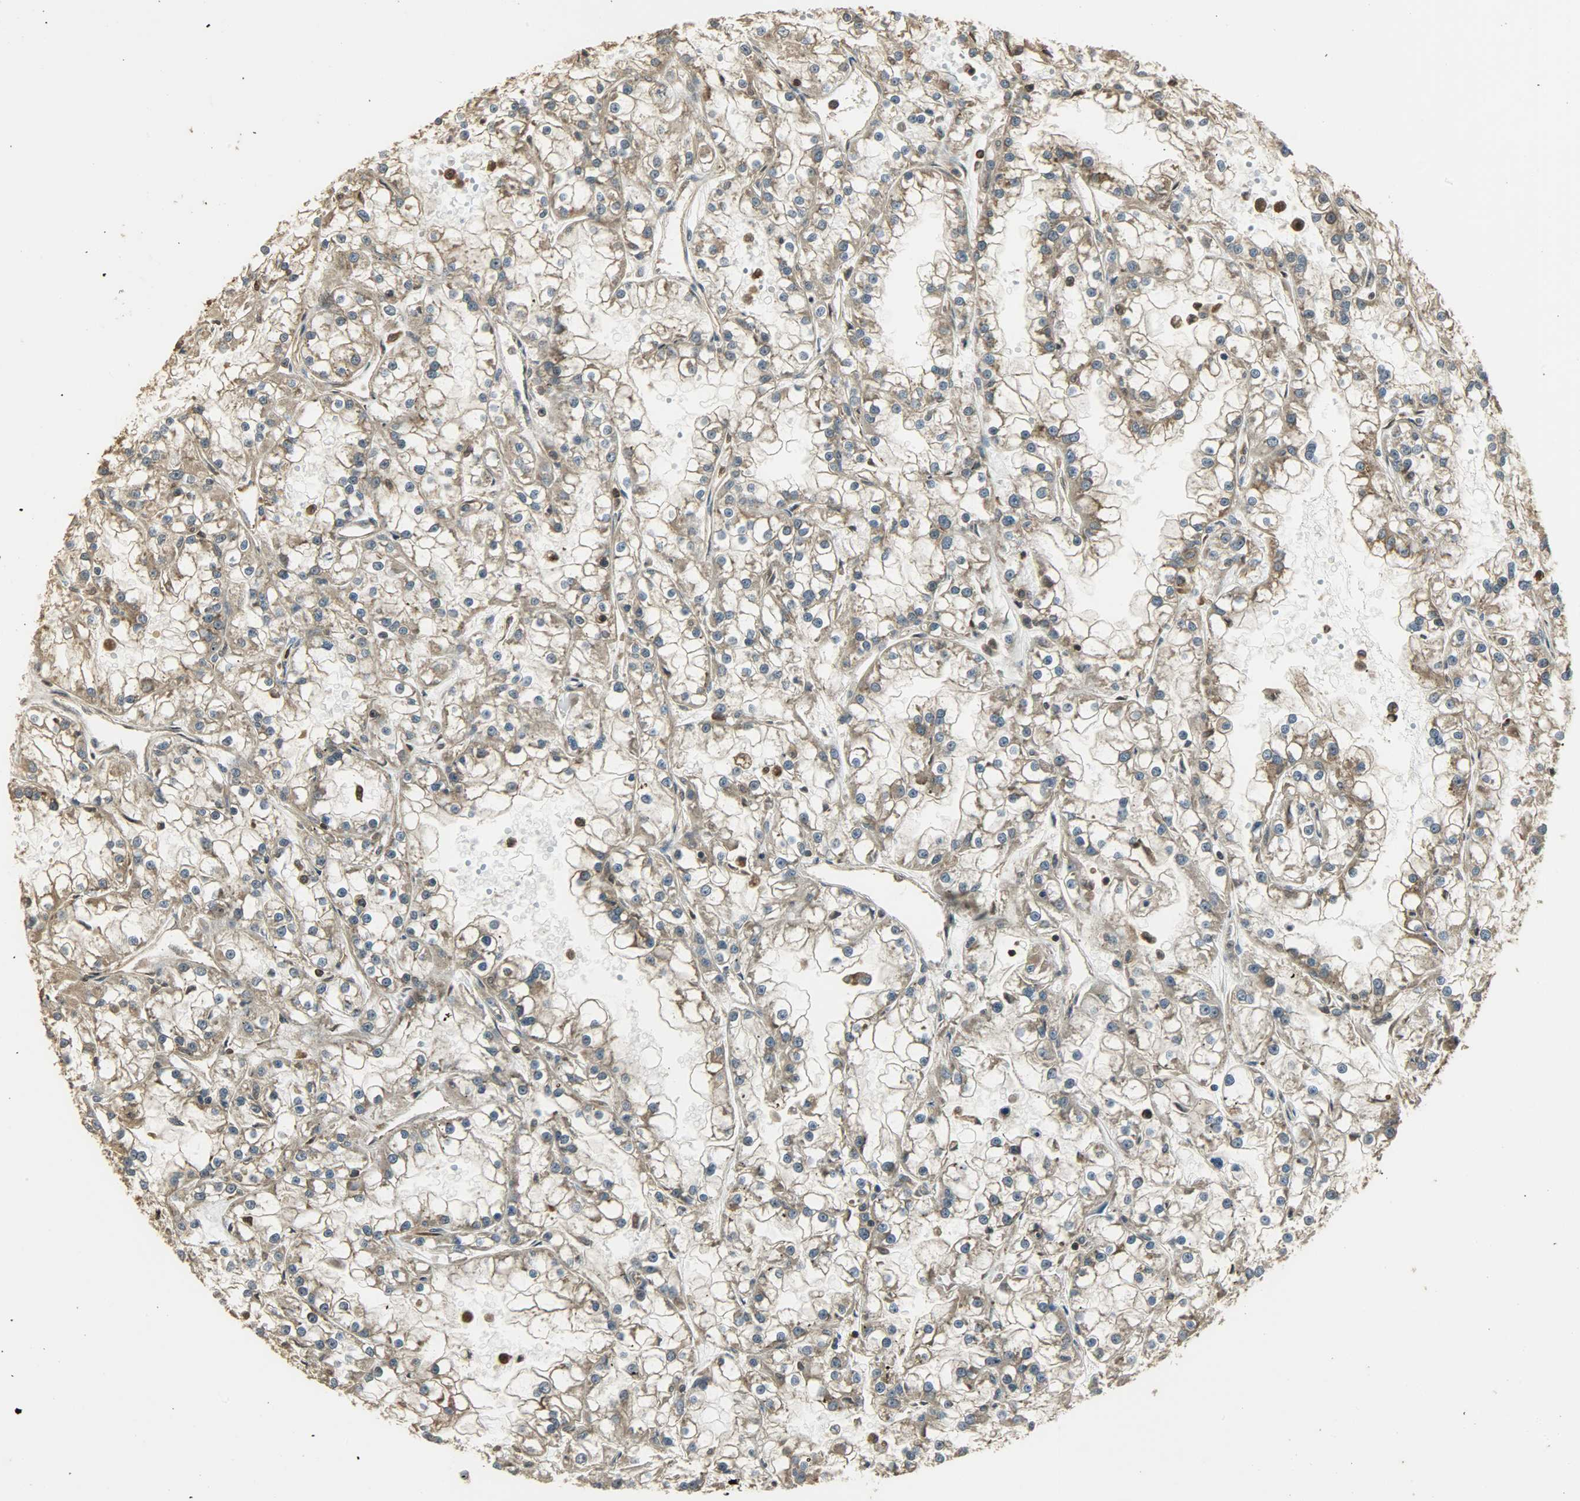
{"staining": {"intensity": "moderate", "quantity": ">75%", "location": "cytoplasmic/membranous"}, "tissue": "renal cancer", "cell_type": "Tumor cells", "image_type": "cancer", "snomed": [{"axis": "morphology", "description": "Adenocarcinoma, NOS"}, {"axis": "topography", "description": "Kidney"}], "caption": "The immunohistochemical stain labels moderate cytoplasmic/membranous expression in tumor cells of renal cancer tissue.", "gene": "YWHAZ", "patient": {"sex": "female", "age": 52}}